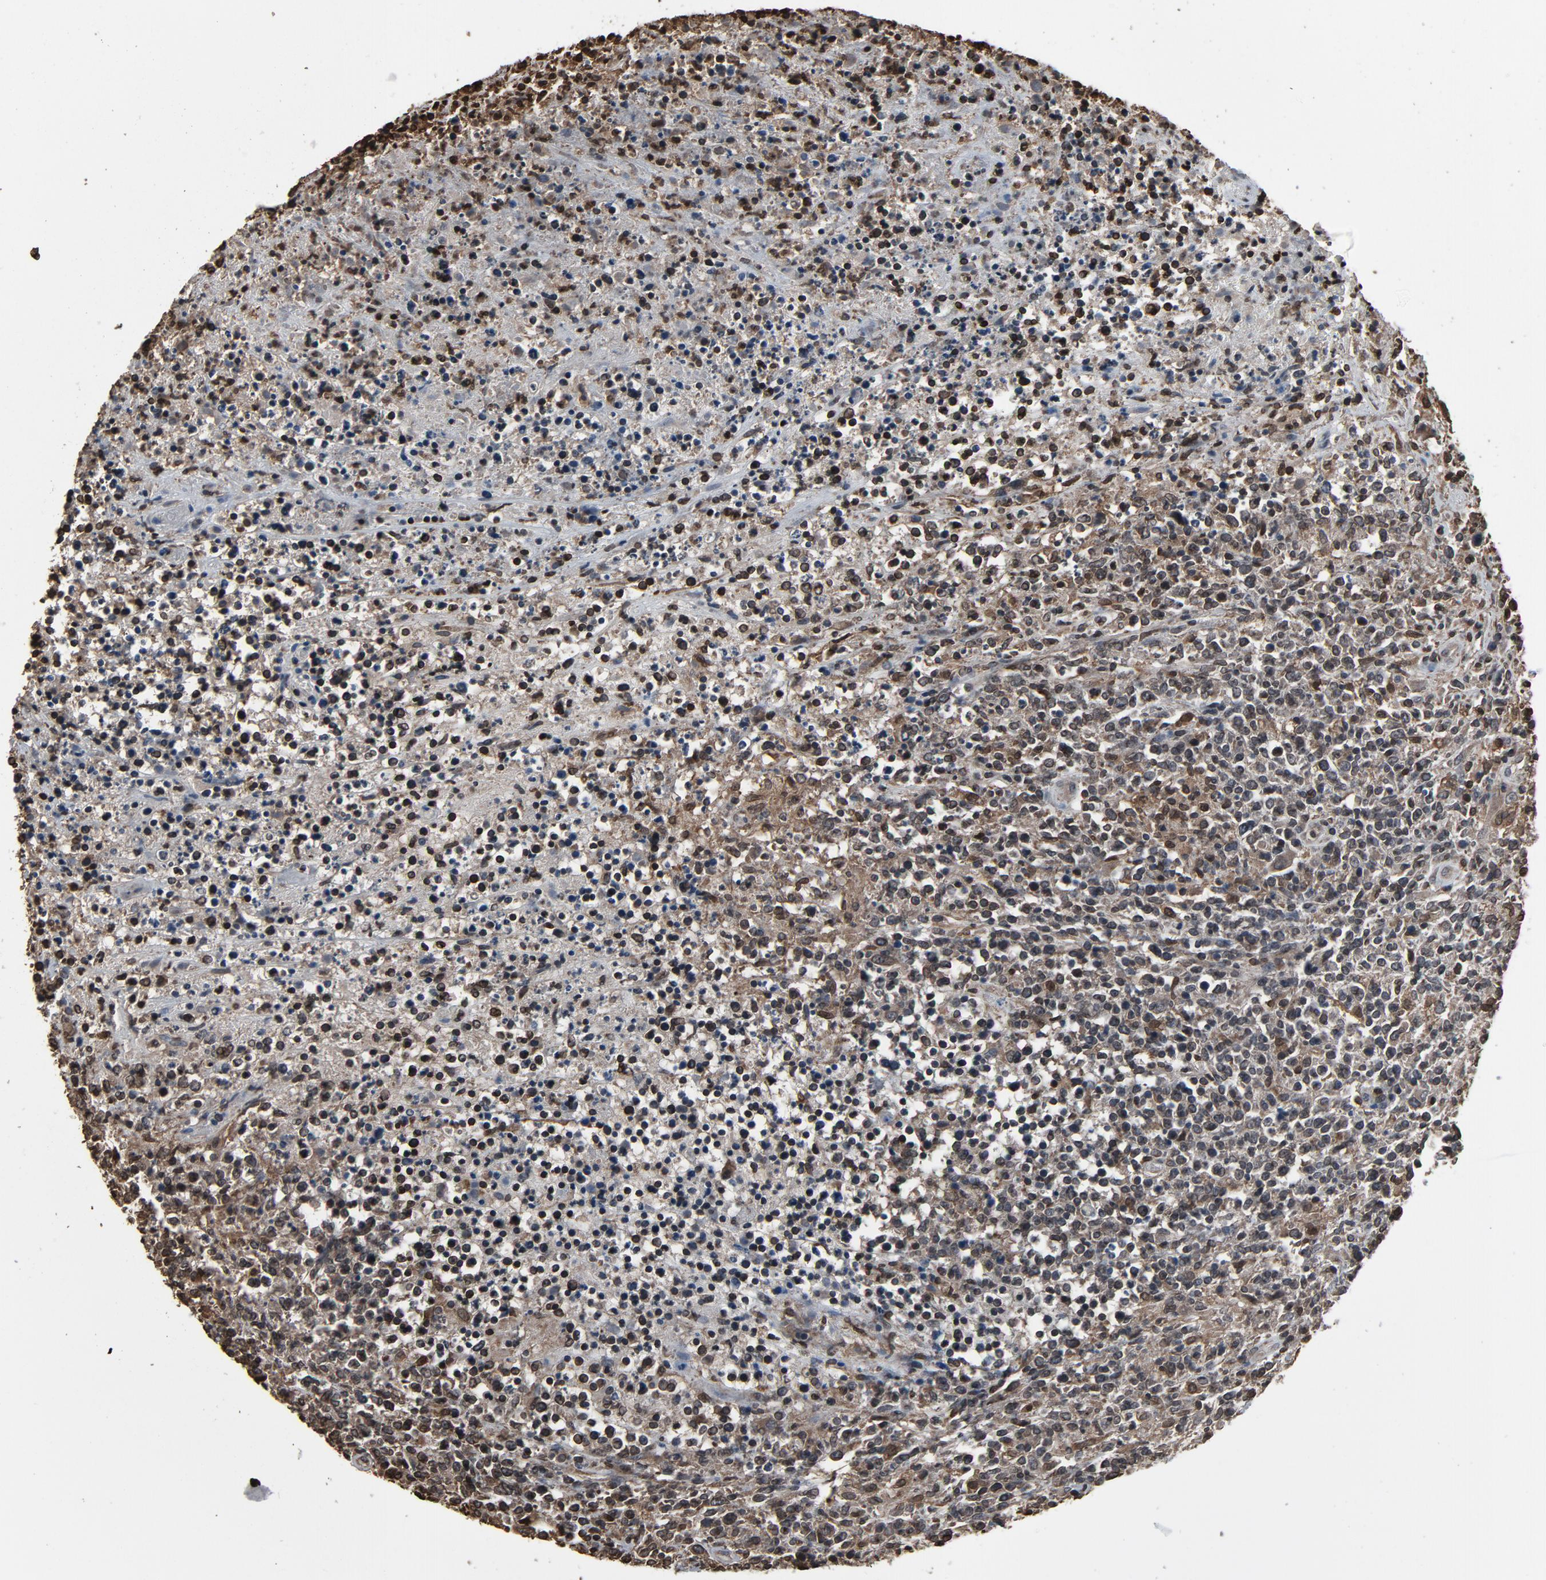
{"staining": {"intensity": "weak", "quantity": "<25%", "location": "cytoplasmic/membranous,nuclear"}, "tissue": "lymphoma", "cell_type": "Tumor cells", "image_type": "cancer", "snomed": [{"axis": "morphology", "description": "Malignant lymphoma, non-Hodgkin's type, High grade"}, {"axis": "topography", "description": "Lymph node"}], "caption": "IHC image of lymphoma stained for a protein (brown), which displays no staining in tumor cells. (Immunohistochemistry (ihc), brightfield microscopy, high magnification).", "gene": "UBE2D1", "patient": {"sex": "female", "age": 84}}